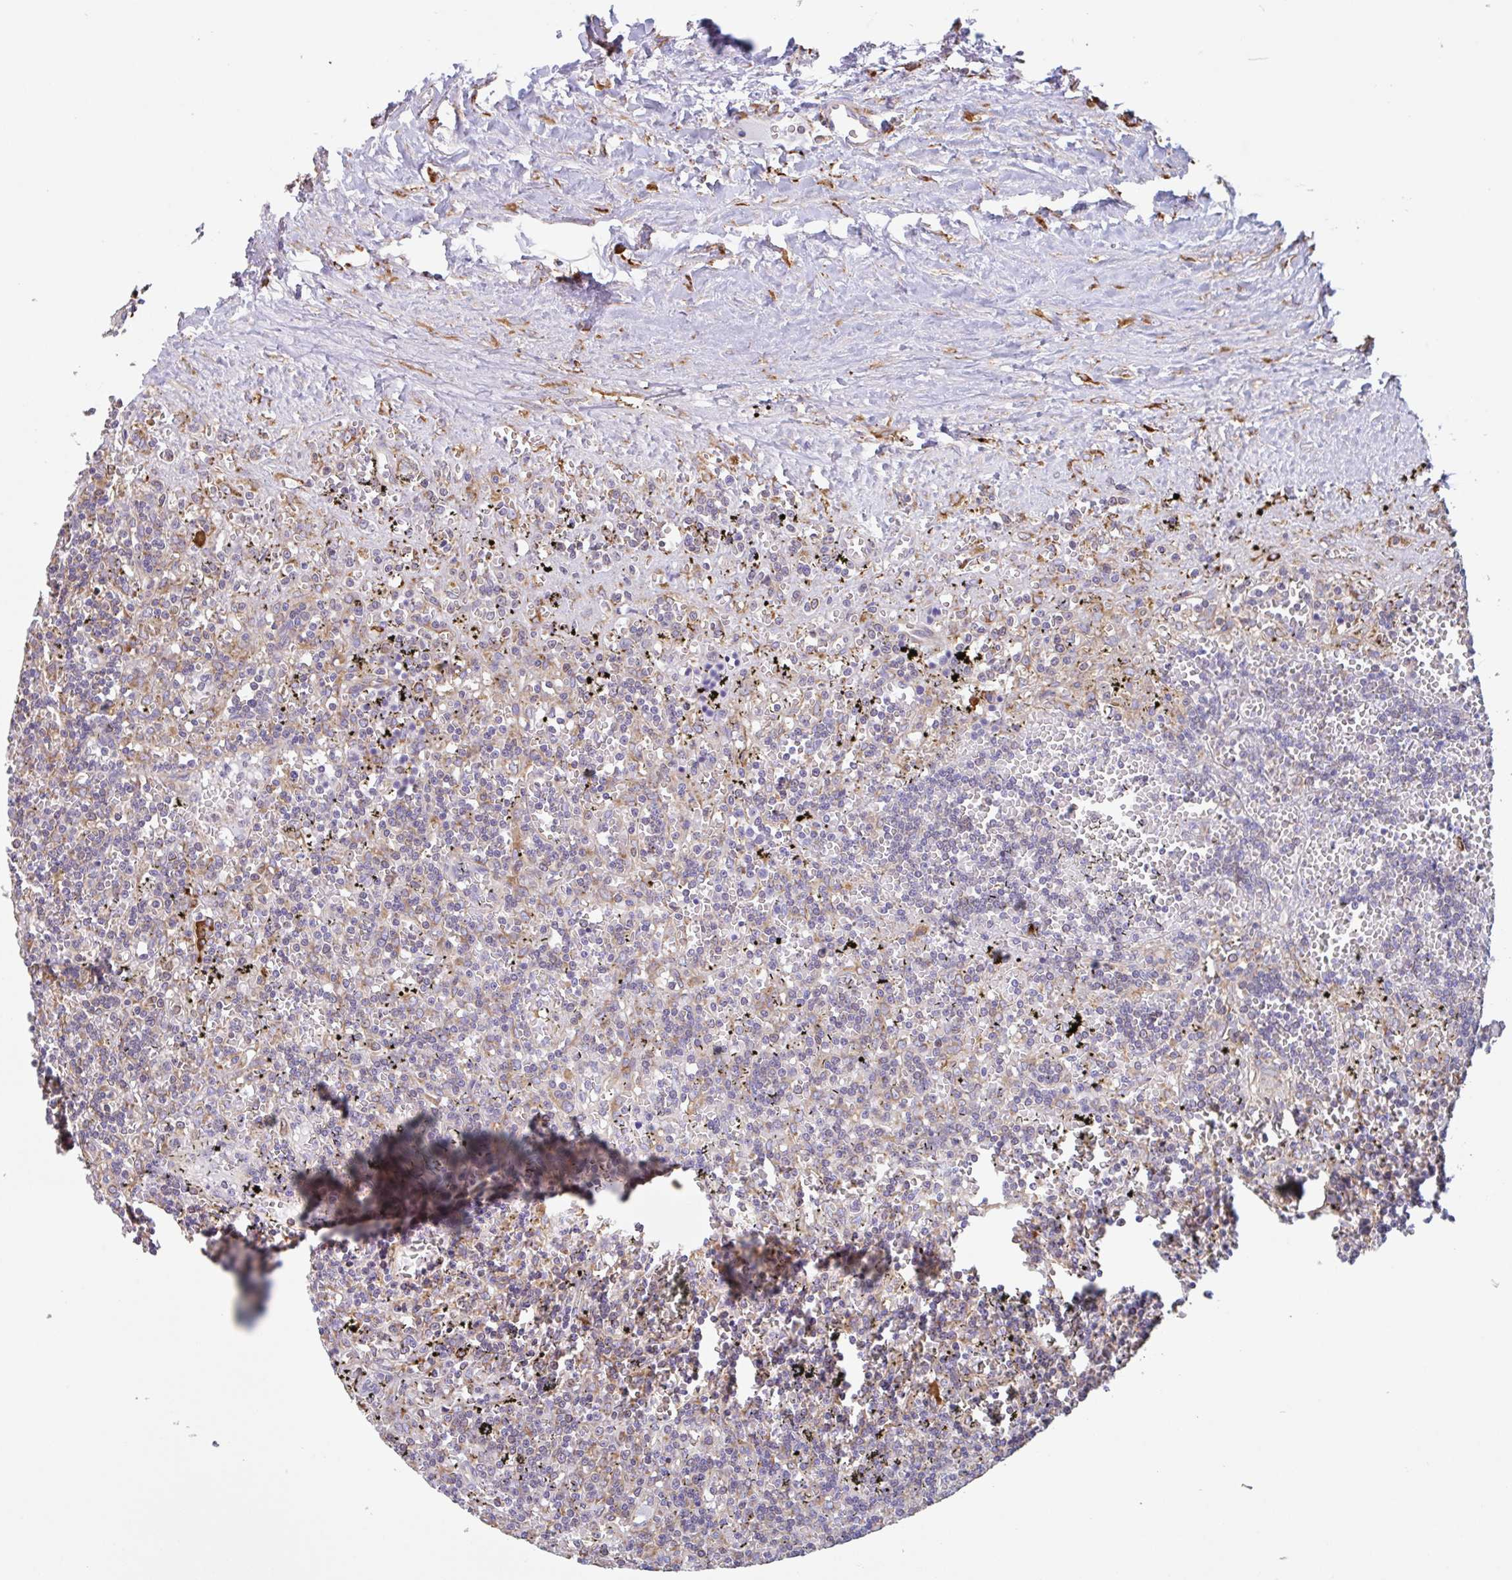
{"staining": {"intensity": "negative", "quantity": "none", "location": "none"}, "tissue": "lymphoma", "cell_type": "Tumor cells", "image_type": "cancer", "snomed": [{"axis": "morphology", "description": "Malignant lymphoma, non-Hodgkin's type, Low grade"}, {"axis": "topography", "description": "Spleen"}], "caption": "A photomicrograph of low-grade malignant lymphoma, non-Hodgkin's type stained for a protein demonstrates no brown staining in tumor cells.", "gene": "DOK4", "patient": {"sex": "male", "age": 60}}